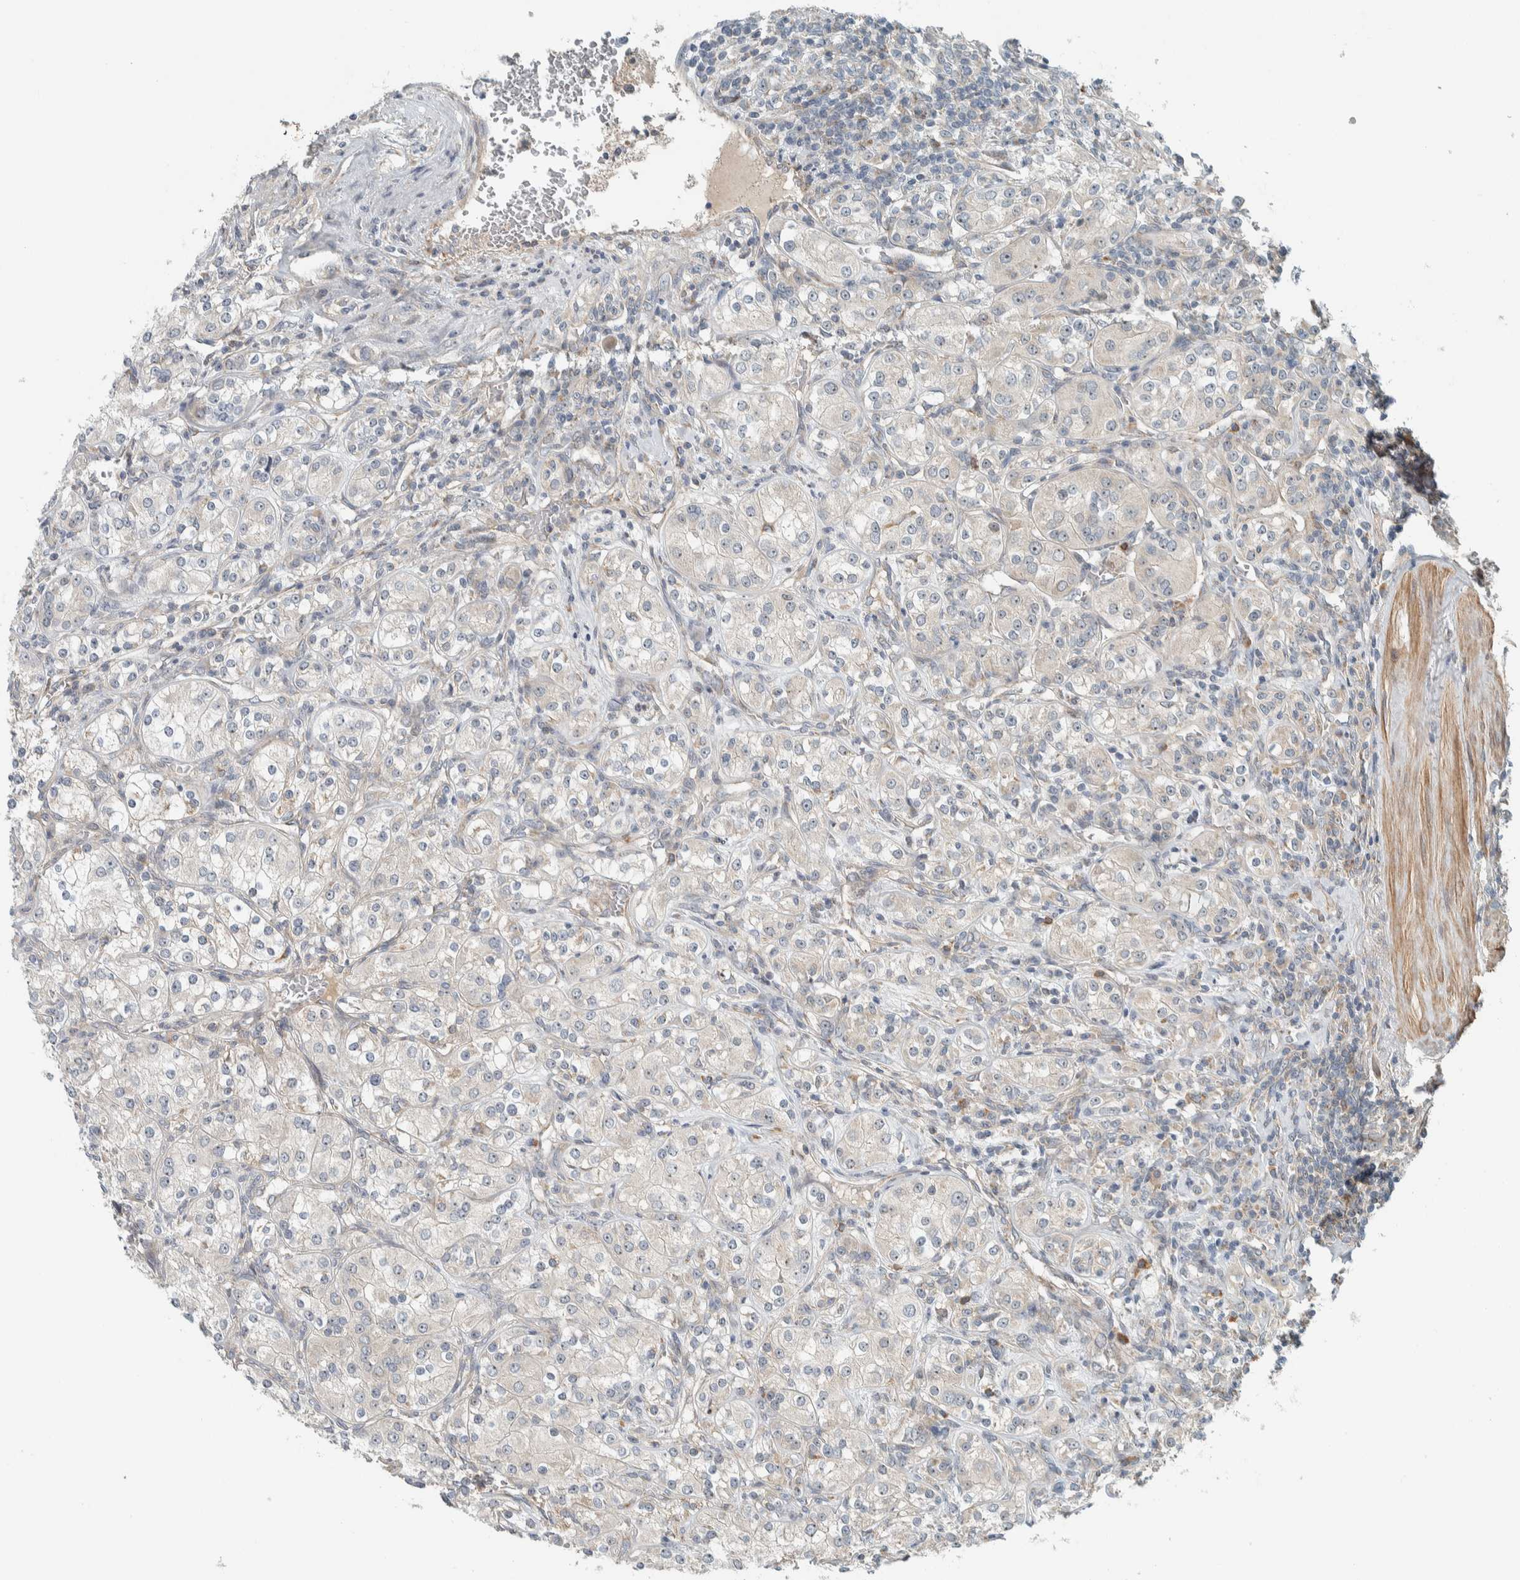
{"staining": {"intensity": "weak", "quantity": "<25%", "location": "cytoplasmic/membranous"}, "tissue": "renal cancer", "cell_type": "Tumor cells", "image_type": "cancer", "snomed": [{"axis": "morphology", "description": "Adenocarcinoma, NOS"}, {"axis": "topography", "description": "Kidney"}], "caption": "Tumor cells are negative for brown protein staining in adenocarcinoma (renal).", "gene": "SLFN12L", "patient": {"sex": "male", "age": 77}}